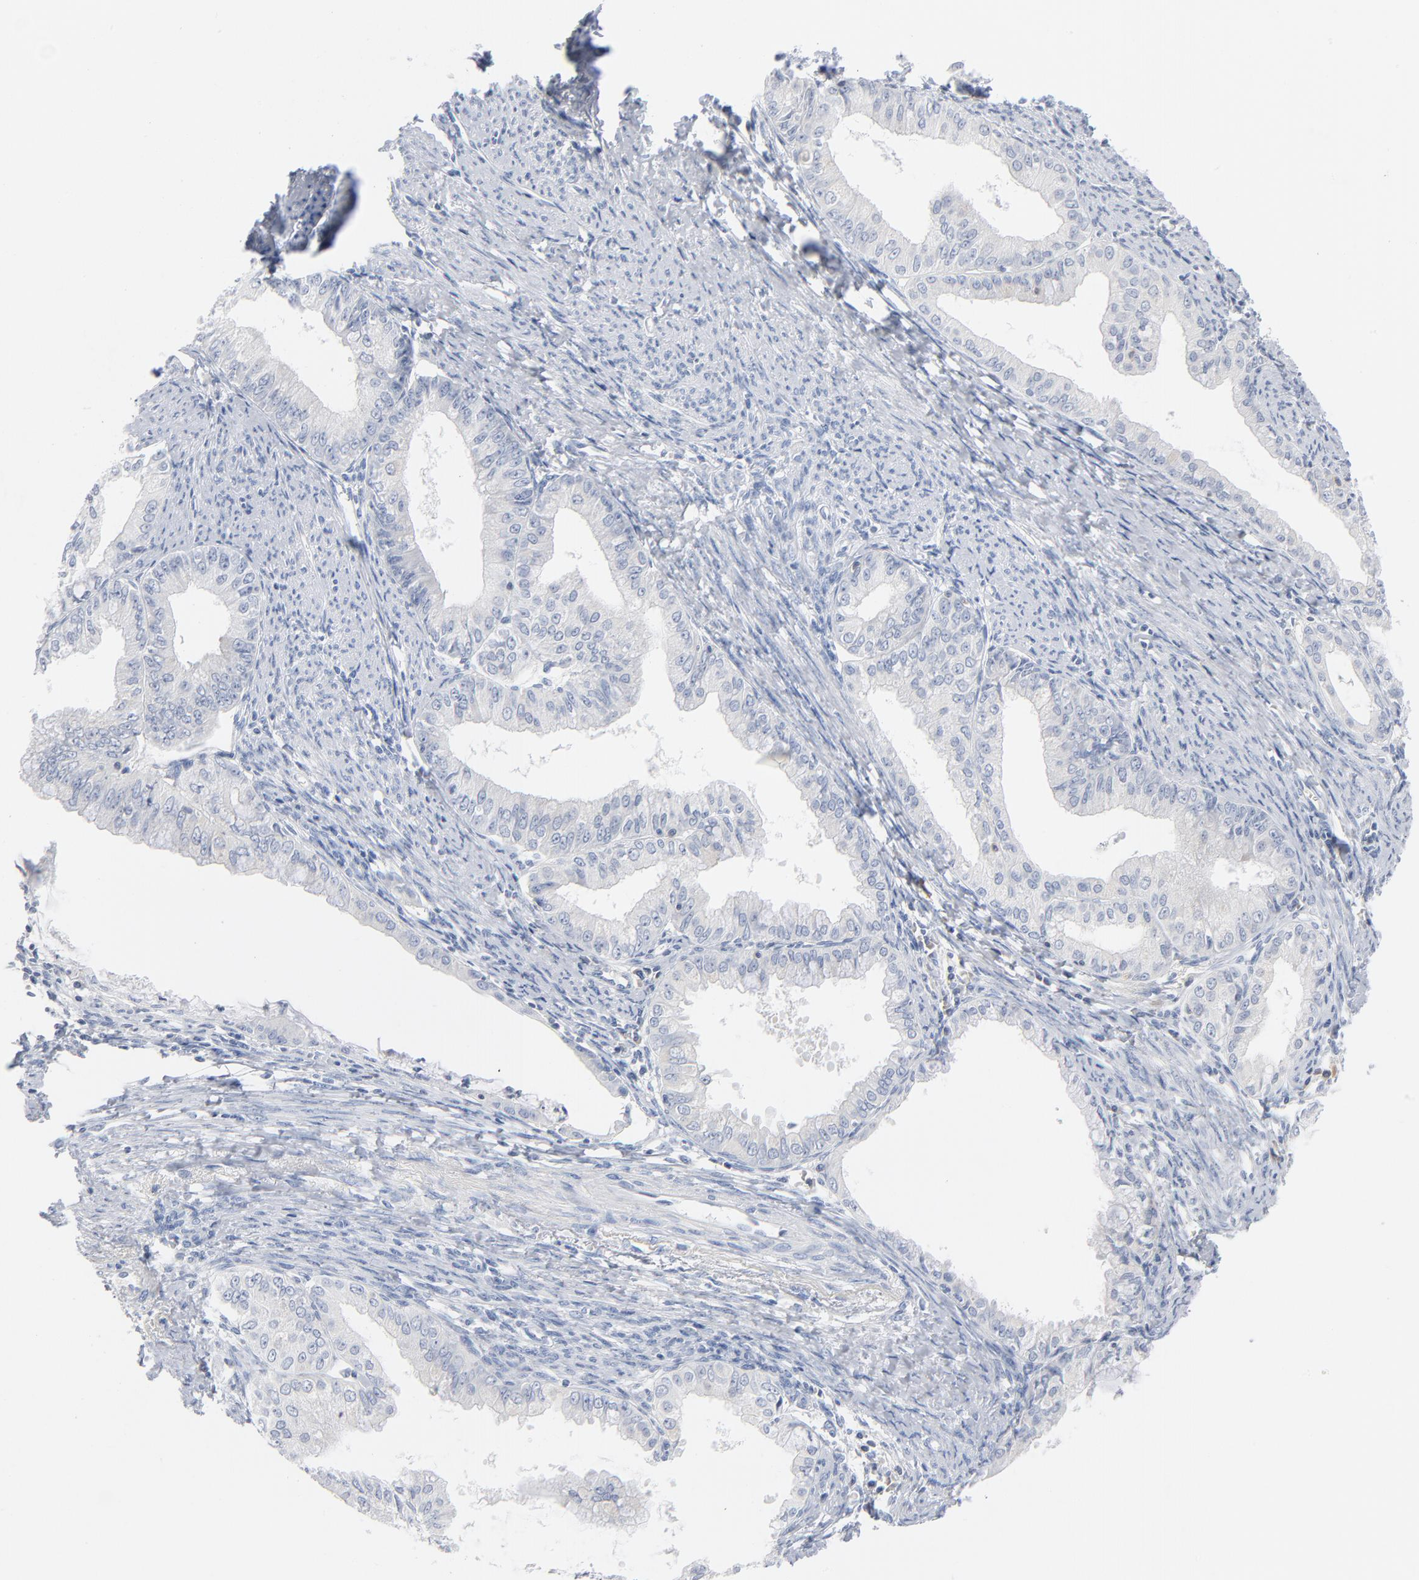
{"staining": {"intensity": "negative", "quantity": "none", "location": "none"}, "tissue": "endometrial cancer", "cell_type": "Tumor cells", "image_type": "cancer", "snomed": [{"axis": "morphology", "description": "Adenocarcinoma, NOS"}, {"axis": "topography", "description": "Endometrium"}], "caption": "Tumor cells are negative for protein expression in human endometrial cancer (adenocarcinoma).", "gene": "PTK2B", "patient": {"sex": "female", "age": 76}}